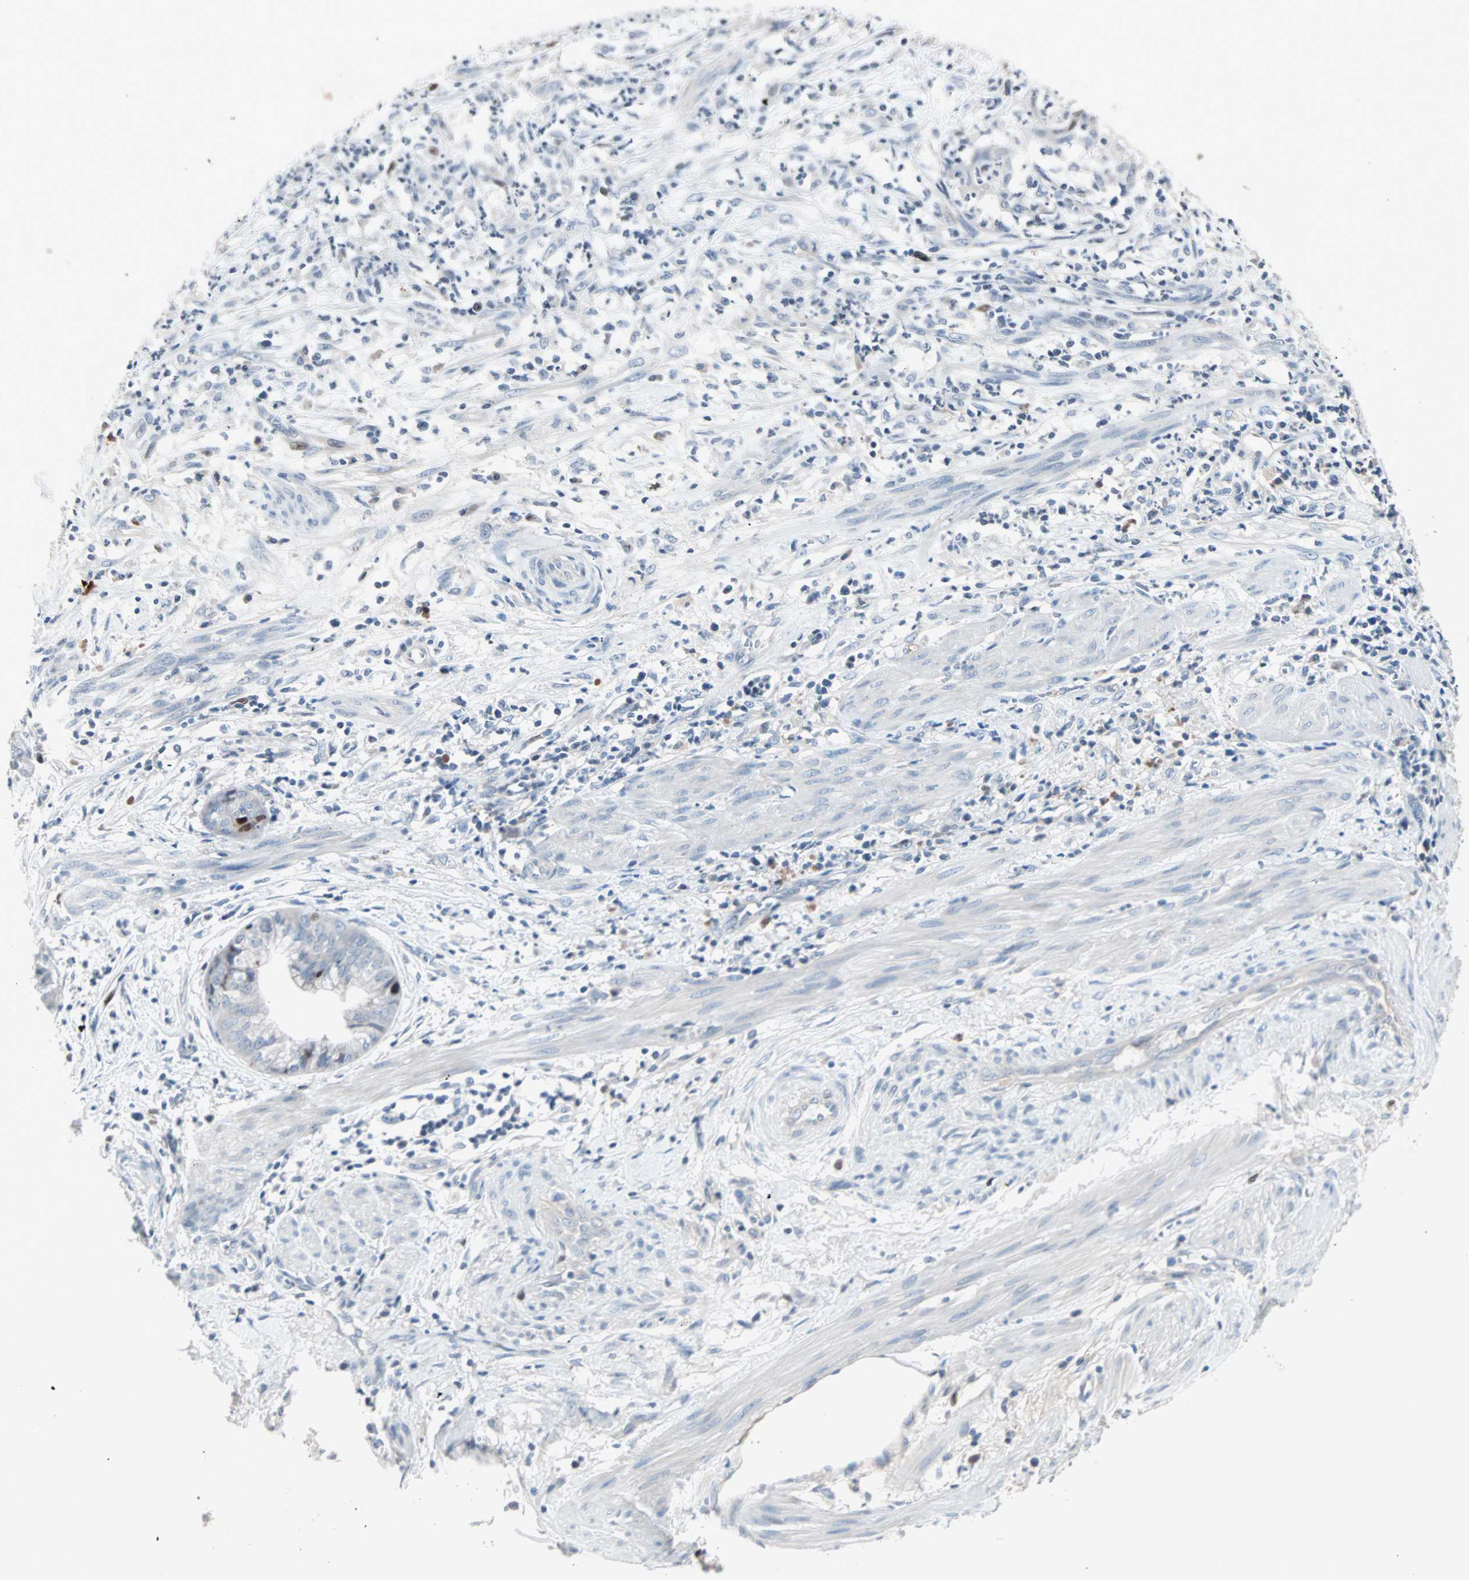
{"staining": {"intensity": "moderate", "quantity": "<25%", "location": "nuclear"}, "tissue": "endometrial cancer", "cell_type": "Tumor cells", "image_type": "cancer", "snomed": [{"axis": "morphology", "description": "Necrosis, NOS"}, {"axis": "morphology", "description": "Adenocarcinoma, NOS"}, {"axis": "topography", "description": "Endometrium"}], "caption": "A high-resolution photomicrograph shows IHC staining of endometrial cancer (adenocarcinoma), which shows moderate nuclear staining in about <25% of tumor cells.", "gene": "CCNE2", "patient": {"sex": "female", "age": 79}}